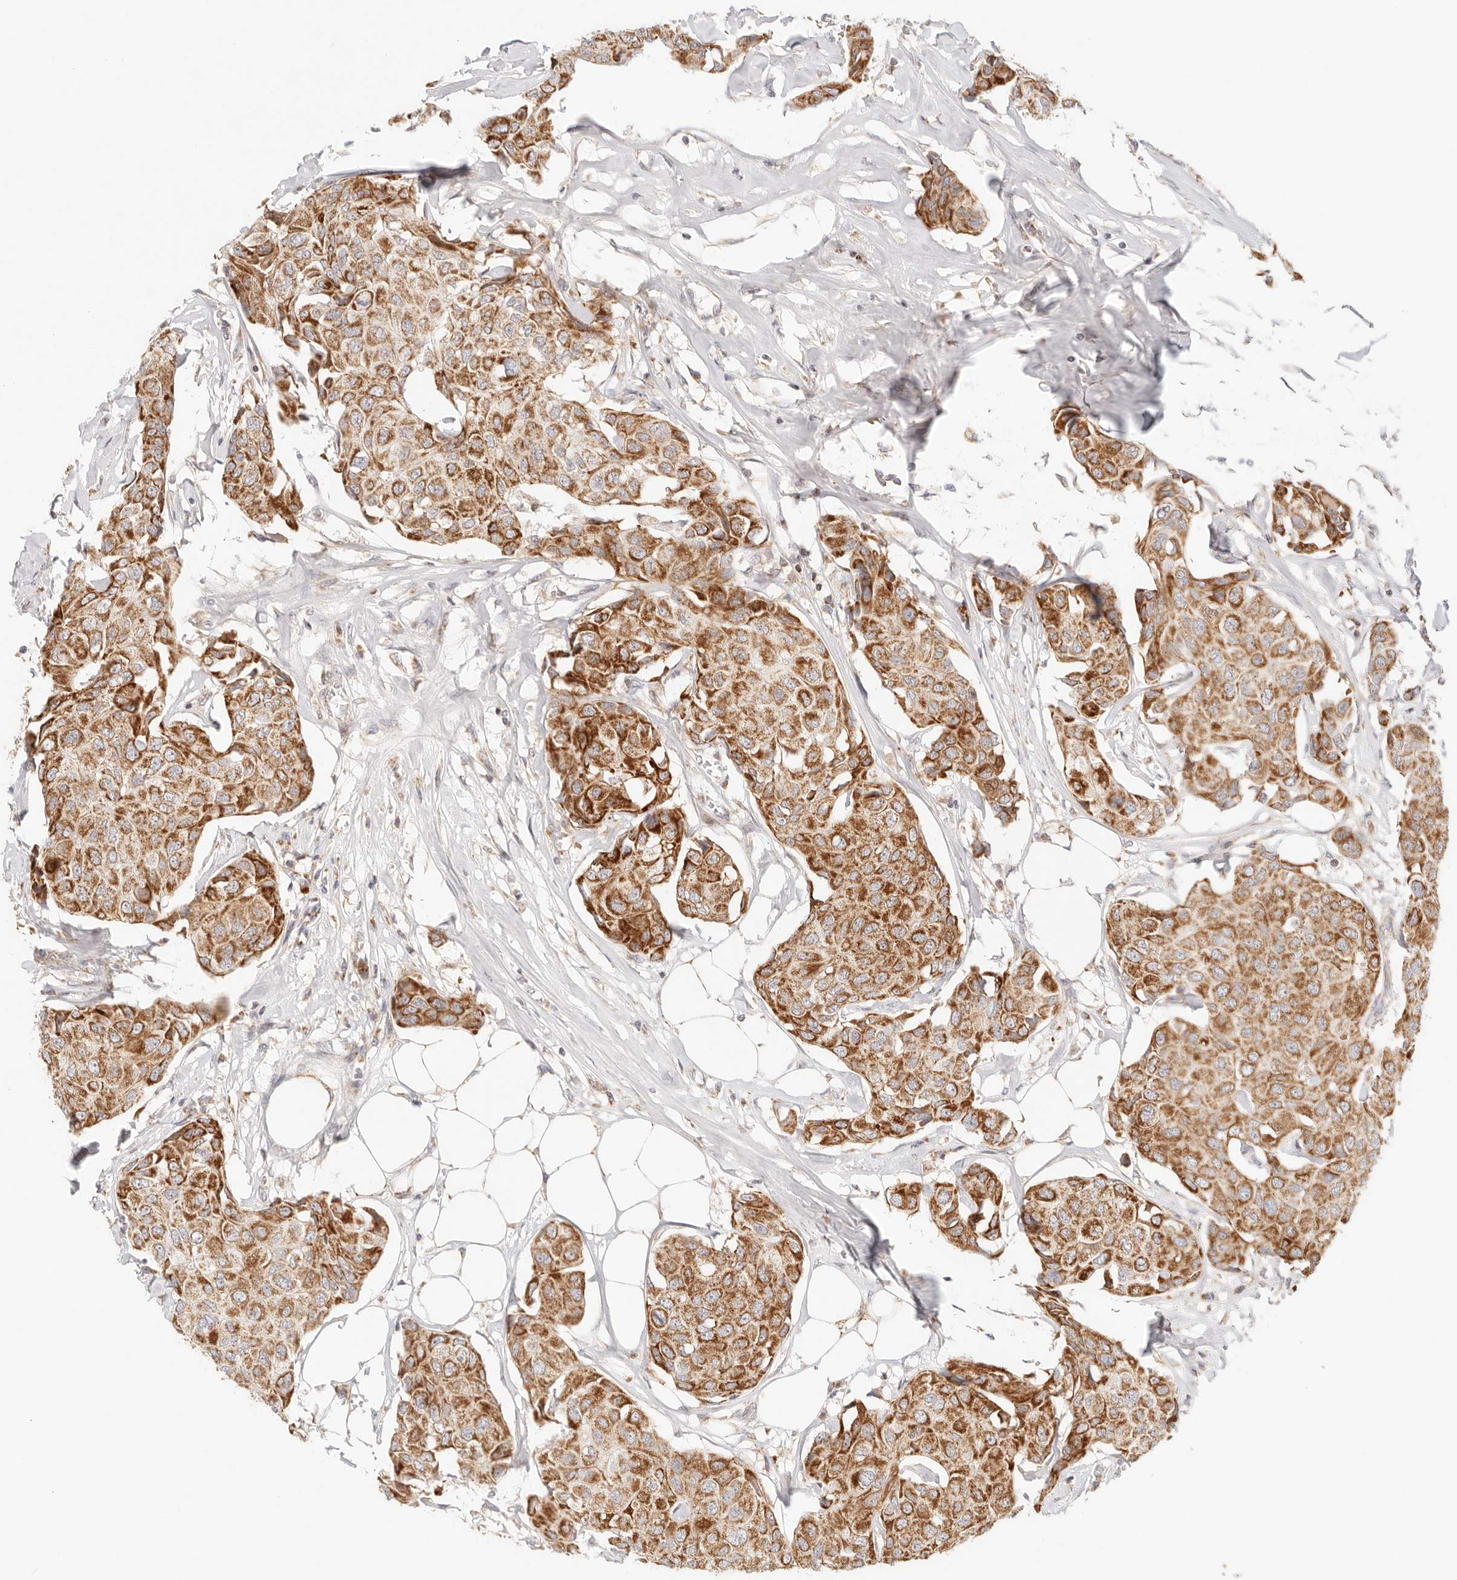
{"staining": {"intensity": "strong", "quantity": ">75%", "location": "cytoplasmic/membranous"}, "tissue": "breast cancer", "cell_type": "Tumor cells", "image_type": "cancer", "snomed": [{"axis": "morphology", "description": "Duct carcinoma"}, {"axis": "topography", "description": "Breast"}], "caption": "Immunohistochemical staining of breast cancer (intraductal carcinoma) displays high levels of strong cytoplasmic/membranous positivity in about >75% of tumor cells.", "gene": "COA6", "patient": {"sex": "female", "age": 80}}